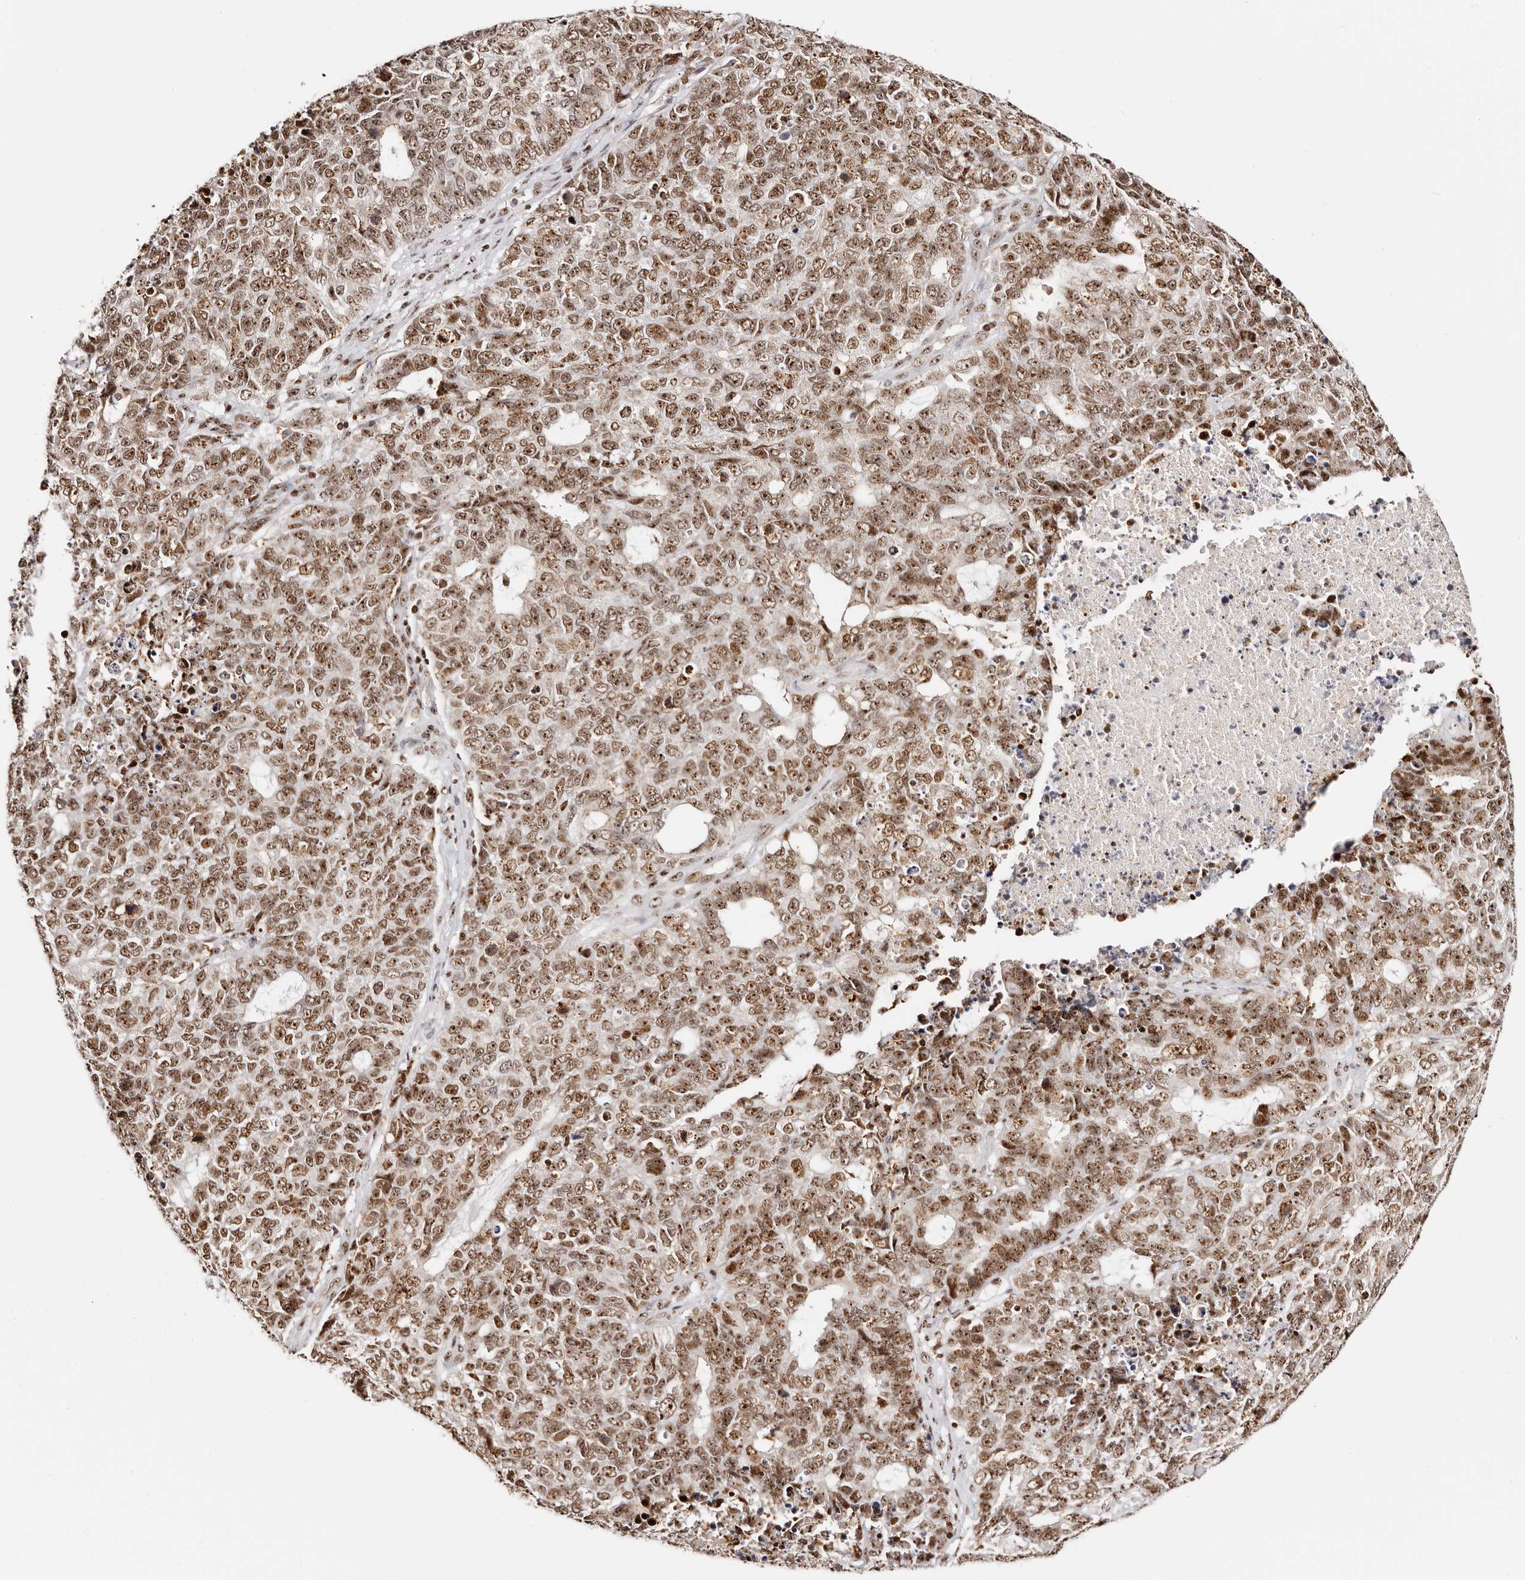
{"staining": {"intensity": "moderate", "quantity": ">75%", "location": "nuclear"}, "tissue": "cervical cancer", "cell_type": "Tumor cells", "image_type": "cancer", "snomed": [{"axis": "morphology", "description": "Squamous cell carcinoma, NOS"}, {"axis": "topography", "description": "Cervix"}], "caption": "Moderate nuclear expression is identified in approximately >75% of tumor cells in cervical squamous cell carcinoma.", "gene": "IQGAP3", "patient": {"sex": "female", "age": 63}}